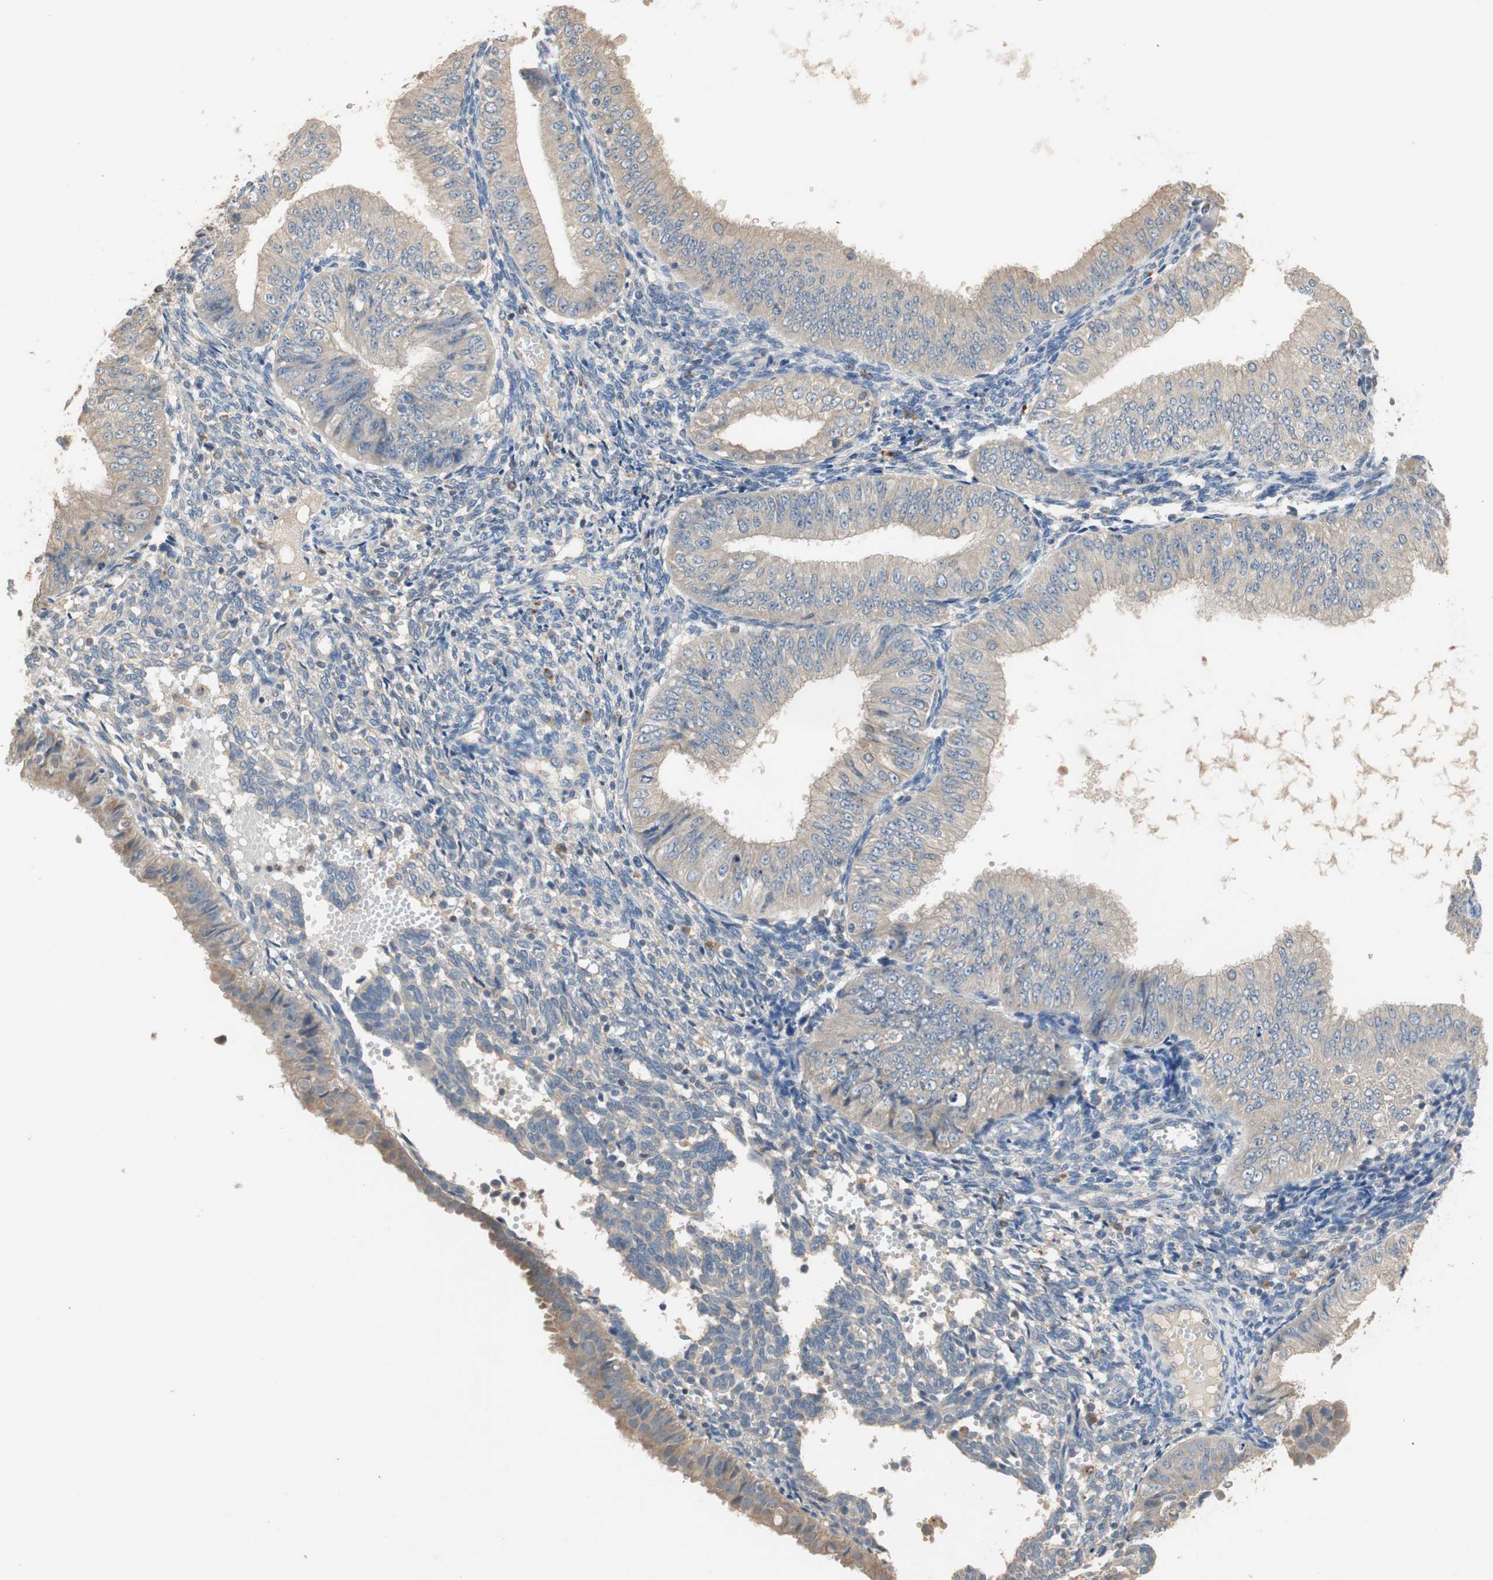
{"staining": {"intensity": "weak", "quantity": ">75%", "location": "cytoplasmic/membranous"}, "tissue": "endometrial cancer", "cell_type": "Tumor cells", "image_type": "cancer", "snomed": [{"axis": "morphology", "description": "Normal tissue, NOS"}, {"axis": "morphology", "description": "Adenocarcinoma, NOS"}, {"axis": "topography", "description": "Endometrium"}], "caption": "Tumor cells display low levels of weak cytoplasmic/membranous expression in approximately >75% of cells in human endometrial cancer.", "gene": "ADAP1", "patient": {"sex": "female", "age": 53}}